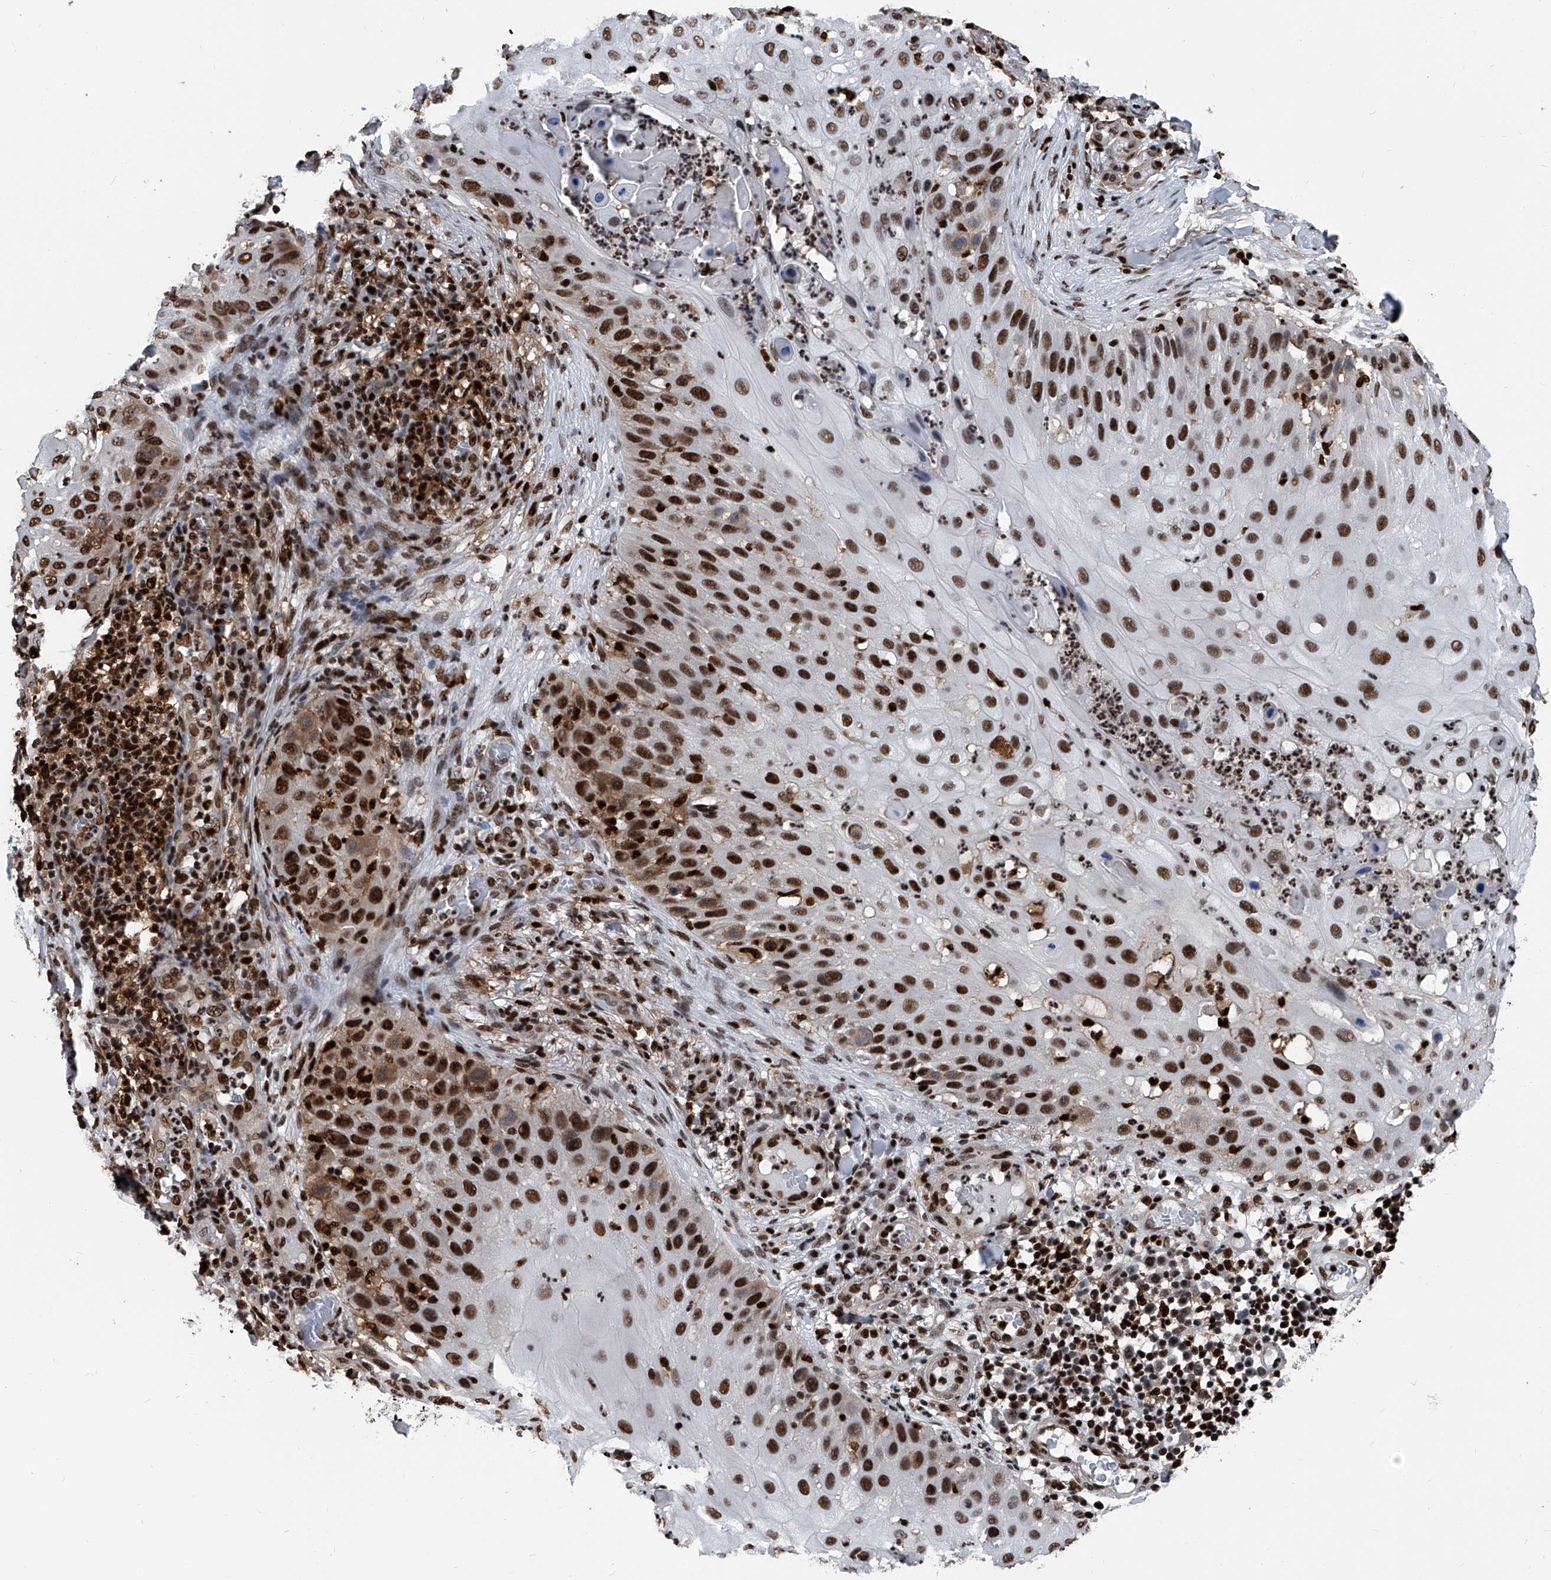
{"staining": {"intensity": "strong", "quantity": "25%-75%", "location": "nuclear"}, "tissue": "skin cancer", "cell_type": "Tumor cells", "image_type": "cancer", "snomed": [{"axis": "morphology", "description": "Squamous cell carcinoma, NOS"}, {"axis": "topography", "description": "Skin"}], "caption": "A brown stain highlights strong nuclear staining of a protein in skin cancer tumor cells. (IHC, brightfield microscopy, high magnification).", "gene": "FKBP5", "patient": {"sex": "female", "age": 44}}